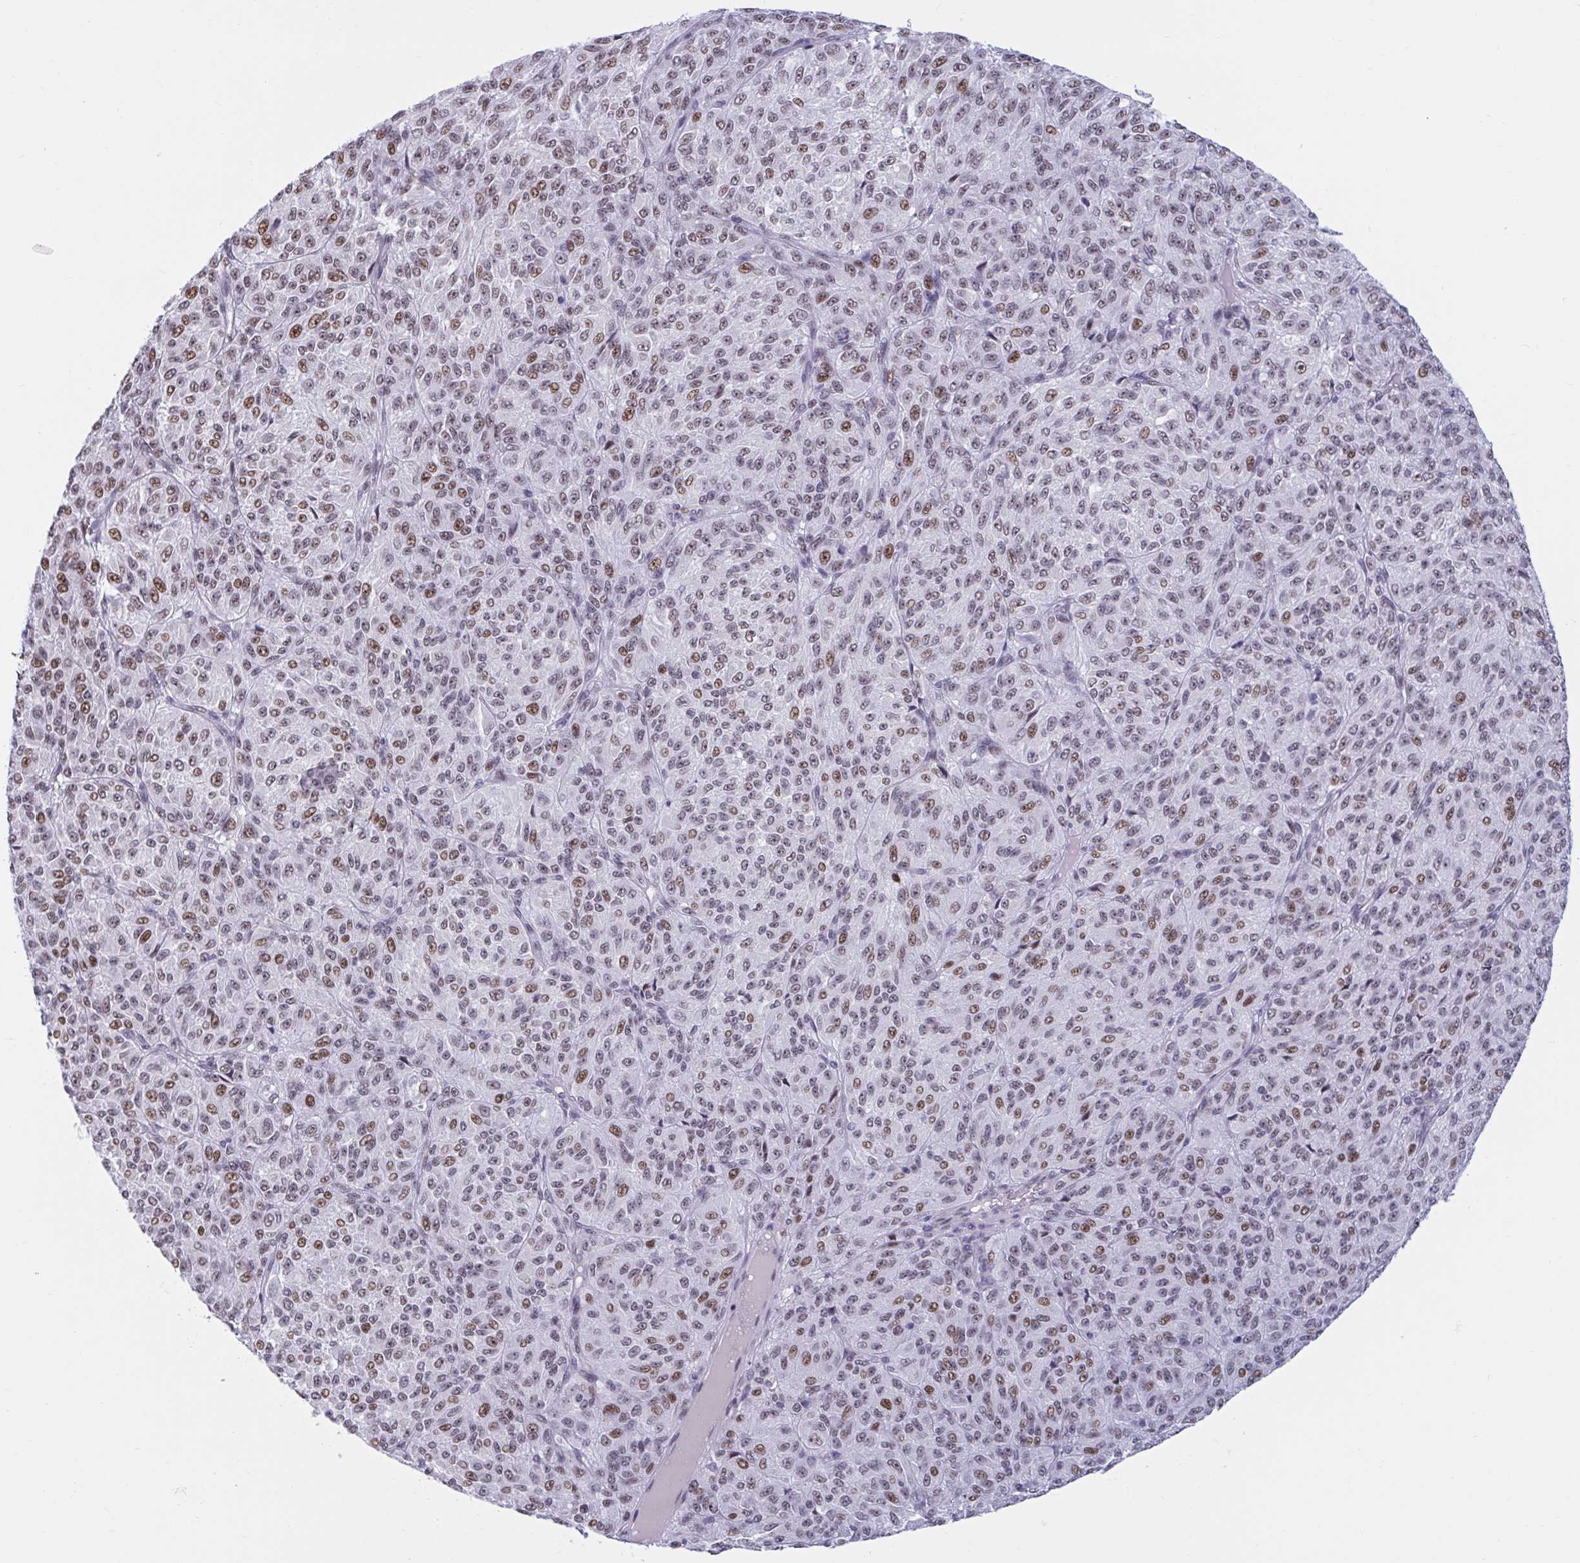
{"staining": {"intensity": "moderate", "quantity": "25%-75%", "location": "nuclear"}, "tissue": "melanoma", "cell_type": "Tumor cells", "image_type": "cancer", "snomed": [{"axis": "morphology", "description": "Malignant melanoma, Metastatic site"}, {"axis": "topography", "description": "Brain"}], "caption": "Melanoma stained with IHC exhibits moderate nuclear expression in approximately 25%-75% of tumor cells.", "gene": "HSD17B6", "patient": {"sex": "female", "age": 56}}